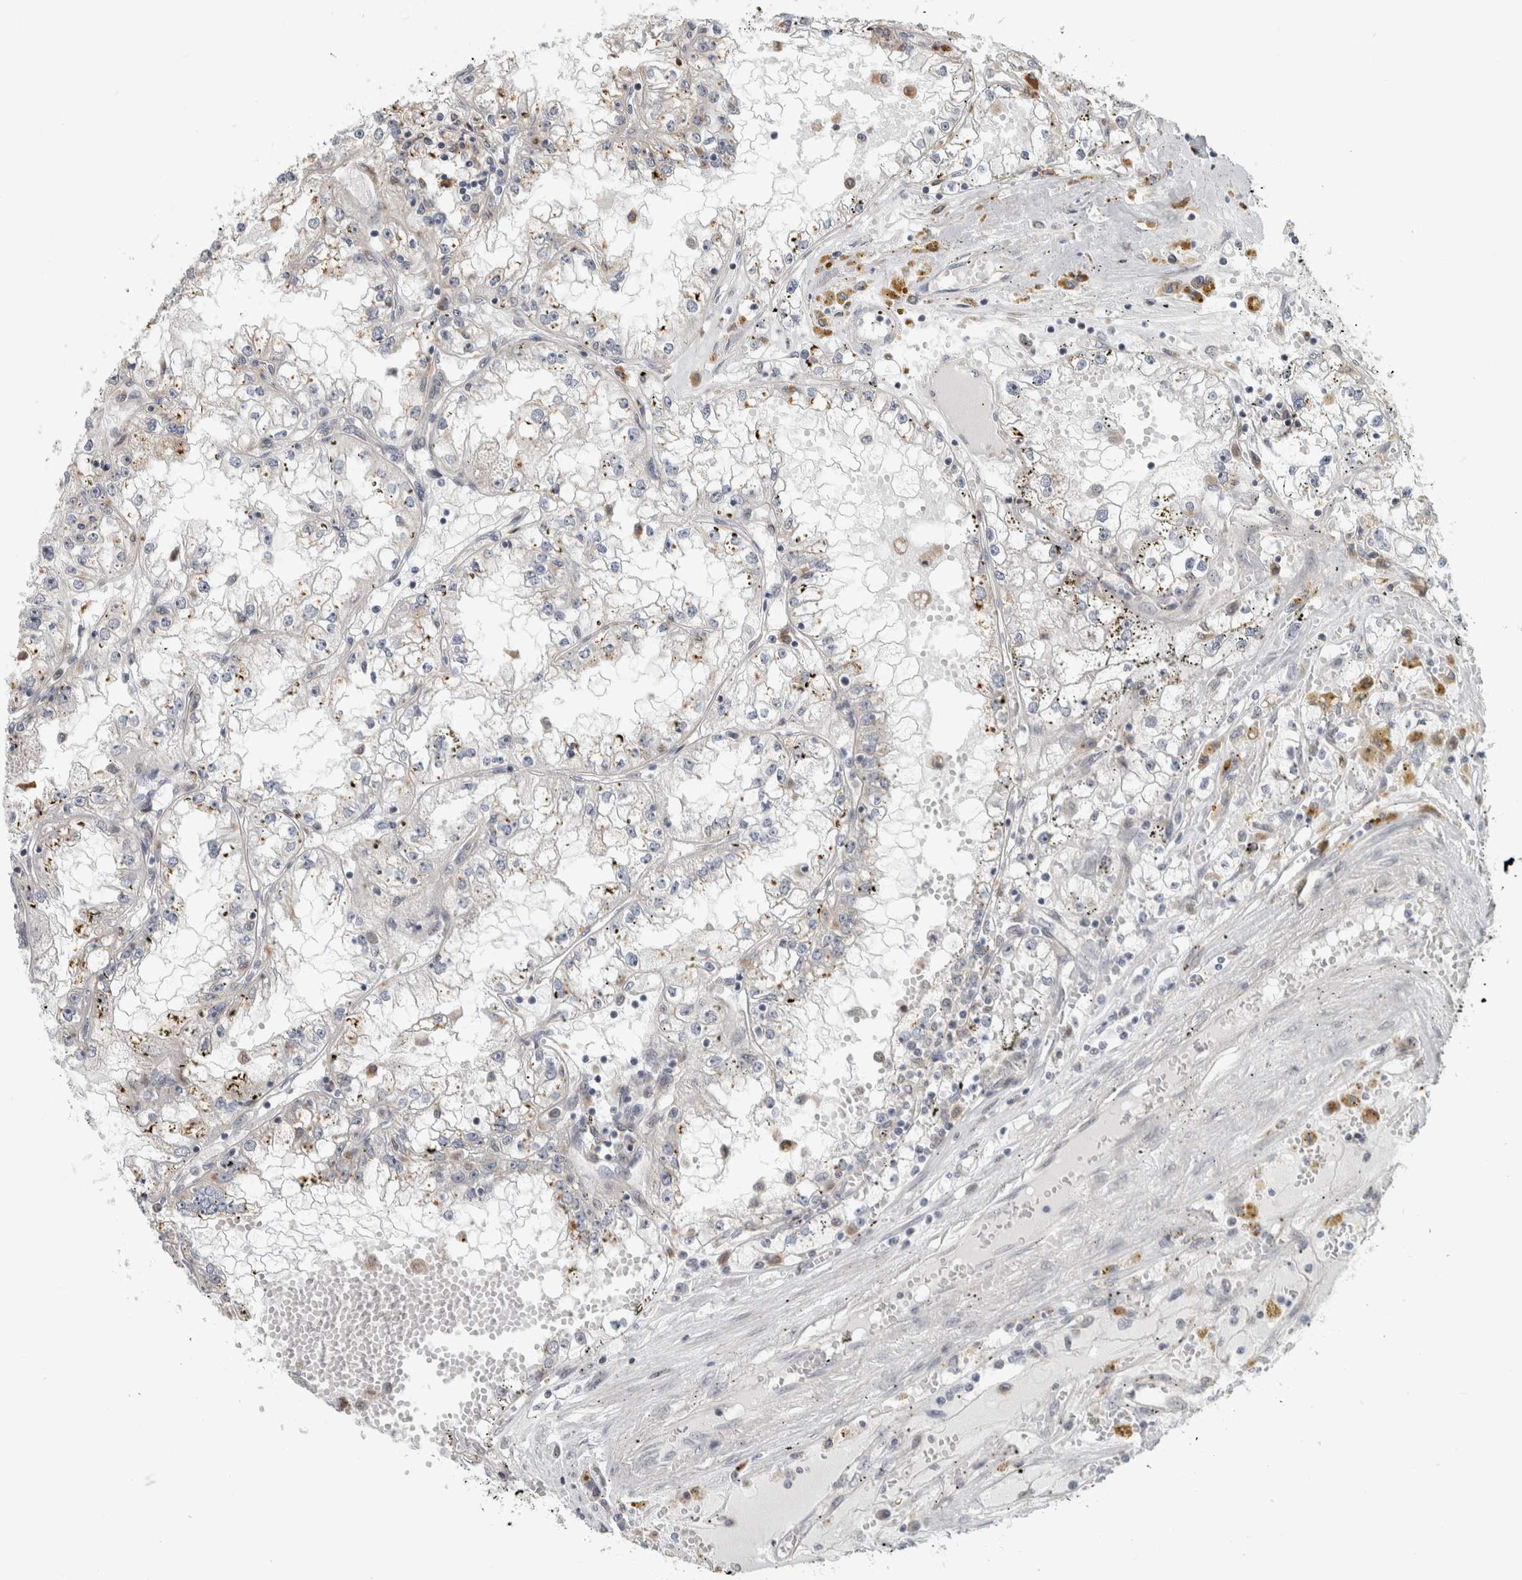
{"staining": {"intensity": "negative", "quantity": "none", "location": "none"}, "tissue": "renal cancer", "cell_type": "Tumor cells", "image_type": "cancer", "snomed": [{"axis": "morphology", "description": "Adenocarcinoma, NOS"}, {"axis": "topography", "description": "Kidney"}], "caption": "High magnification brightfield microscopy of renal cancer (adenocarcinoma) stained with DAB (3,3'-diaminobenzidine) (brown) and counterstained with hematoxylin (blue): tumor cells show no significant expression.", "gene": "NAB2", "patient": {"sex": "male", "age": 56}}